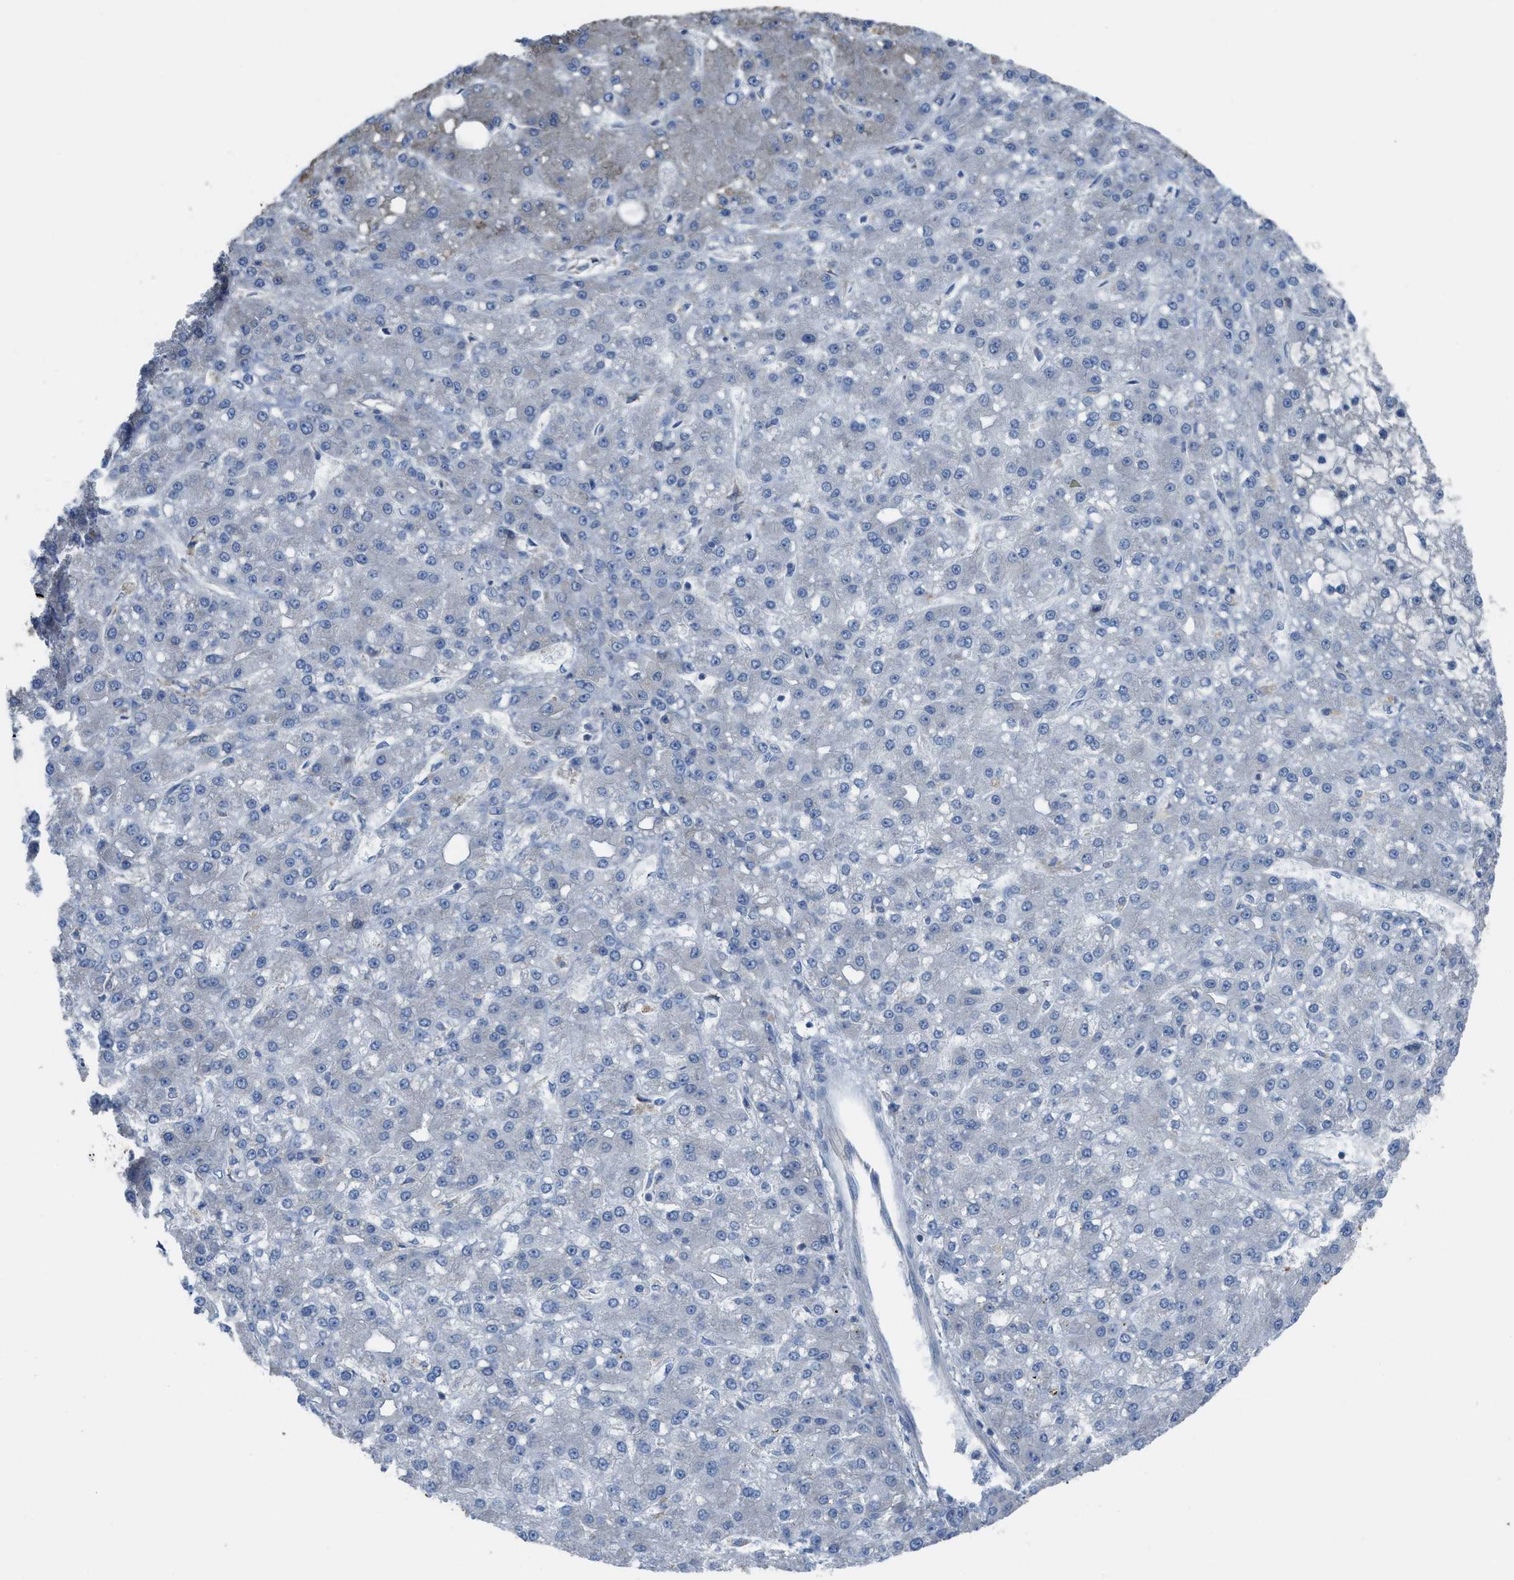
{"staining": {"intensity": "negative", "quantity": "none", "location": "none"}, "tissue": "liver cancer", "cell_type": "Tumor cells", "image_type": "cancer", "snomed": [{"axis": "morphology", "description": "Carcinoma, Hepatocellular, NOS"}, {"axis": "topography", "description": "Liver"}], "caption": "Human liver hepatocellular carcinoma stained for a protein using immunohistochemistry exhibits no expression in tumor cells.", "gene": "PLAA", "patient": {"sex": "male", "age": 67}}